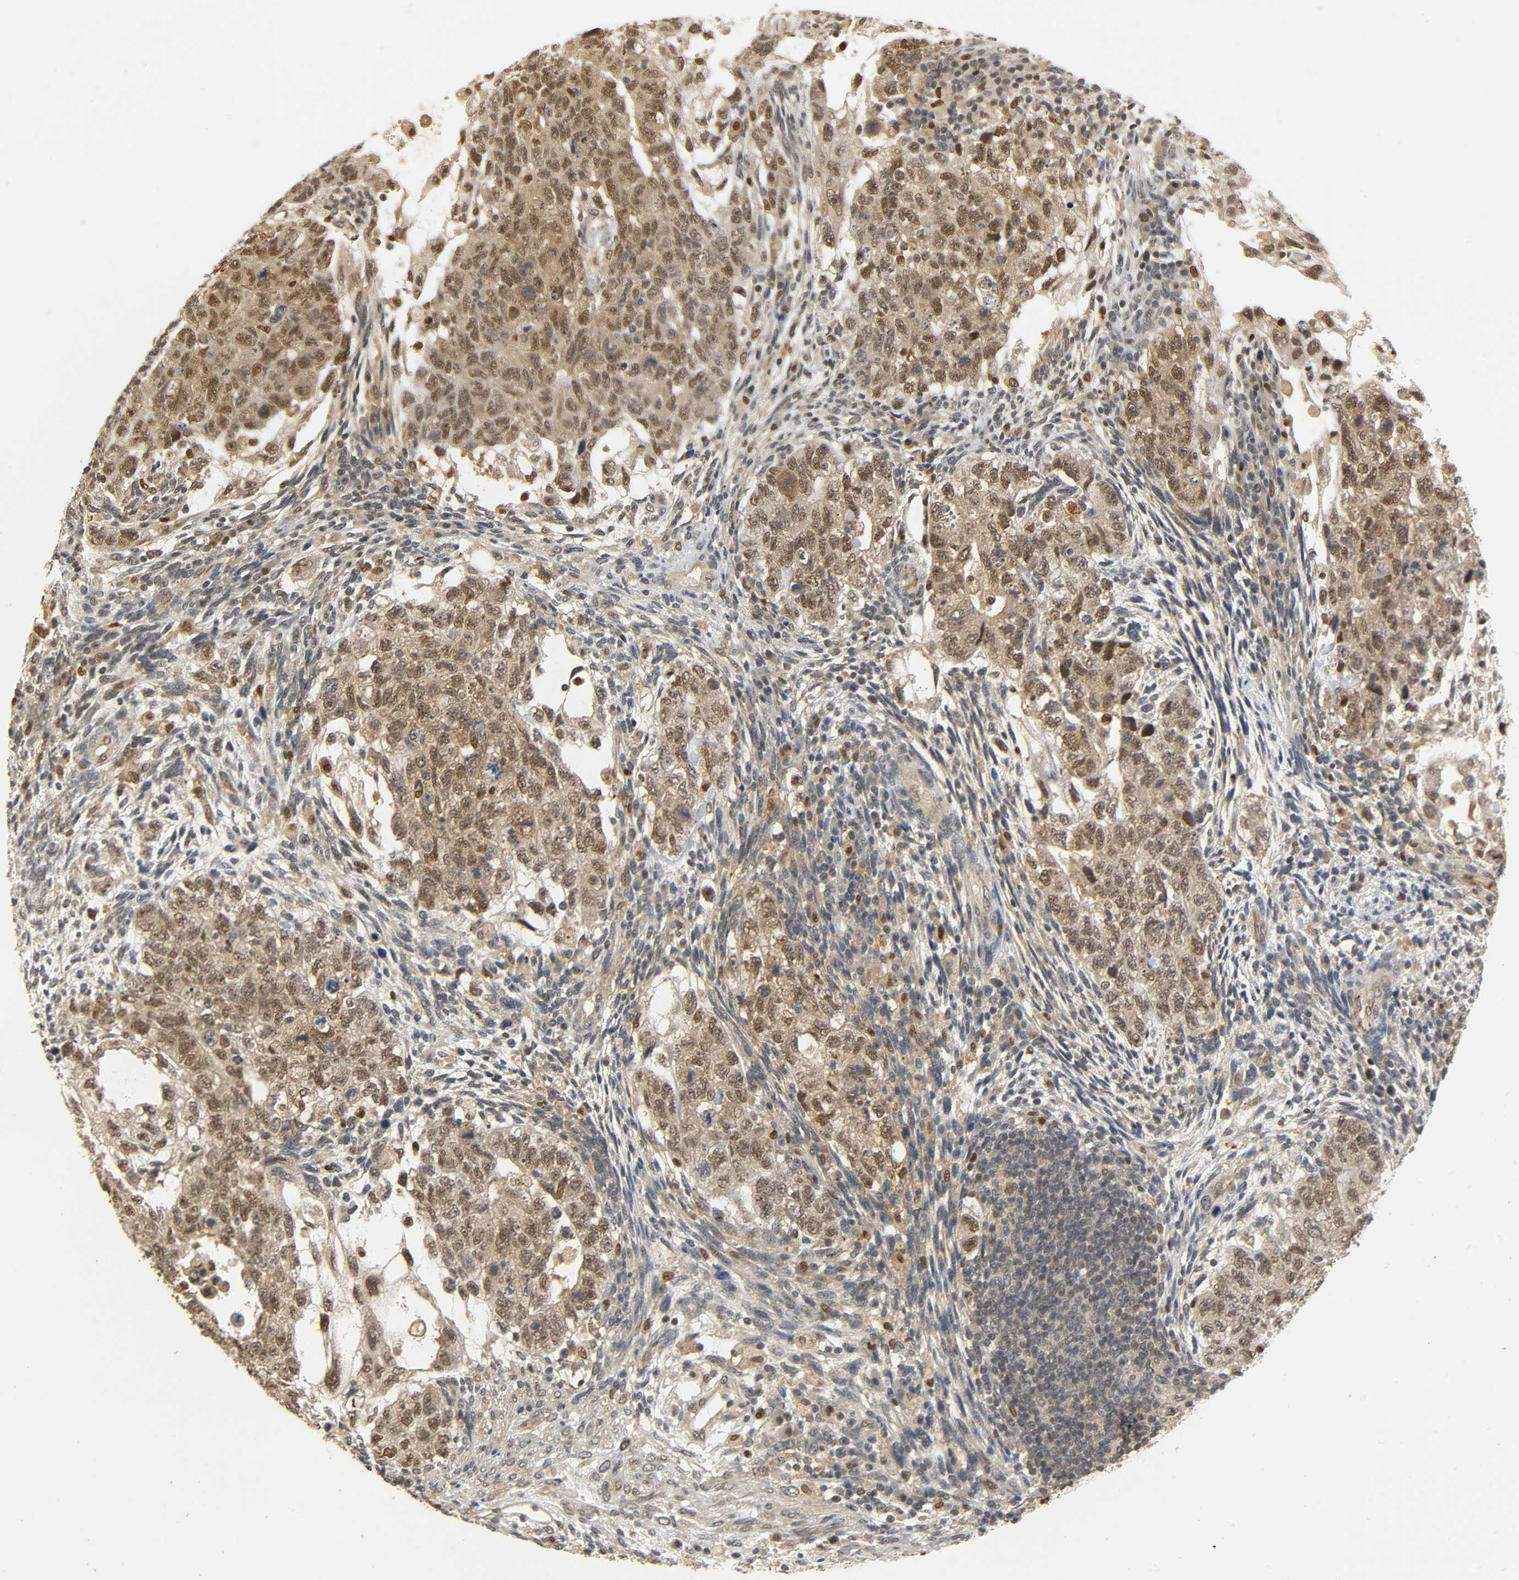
{"staining": {"intensity": "moderate", "quantity": ">75%", "location": "cytoplasmic/membranous,nuclear"}, "tissue": "testis cancer", "cell_type": "Tumor cells", "image_type": "cancer", "snomed": [{"axis": "morphology", "description": "Normal tissue, NOS"}, {"axis": "morphology", "description": "Carcinoma, Embryonal, NOS"}, {"axis": "topography", "description": "Testis"}], "caption": "Immunohistochemistry (DAB (3,3'-diaminobenzidine)) staining of testis cancer shows moderate cytoplasmic/membranous and nuclear protein positivity in about >75% of tumor cells. (Brightfield microscopy of DAB IHC at high magnification).", "gene": "ZFPM2", "patient": {"sex": "male", "age": 36}}